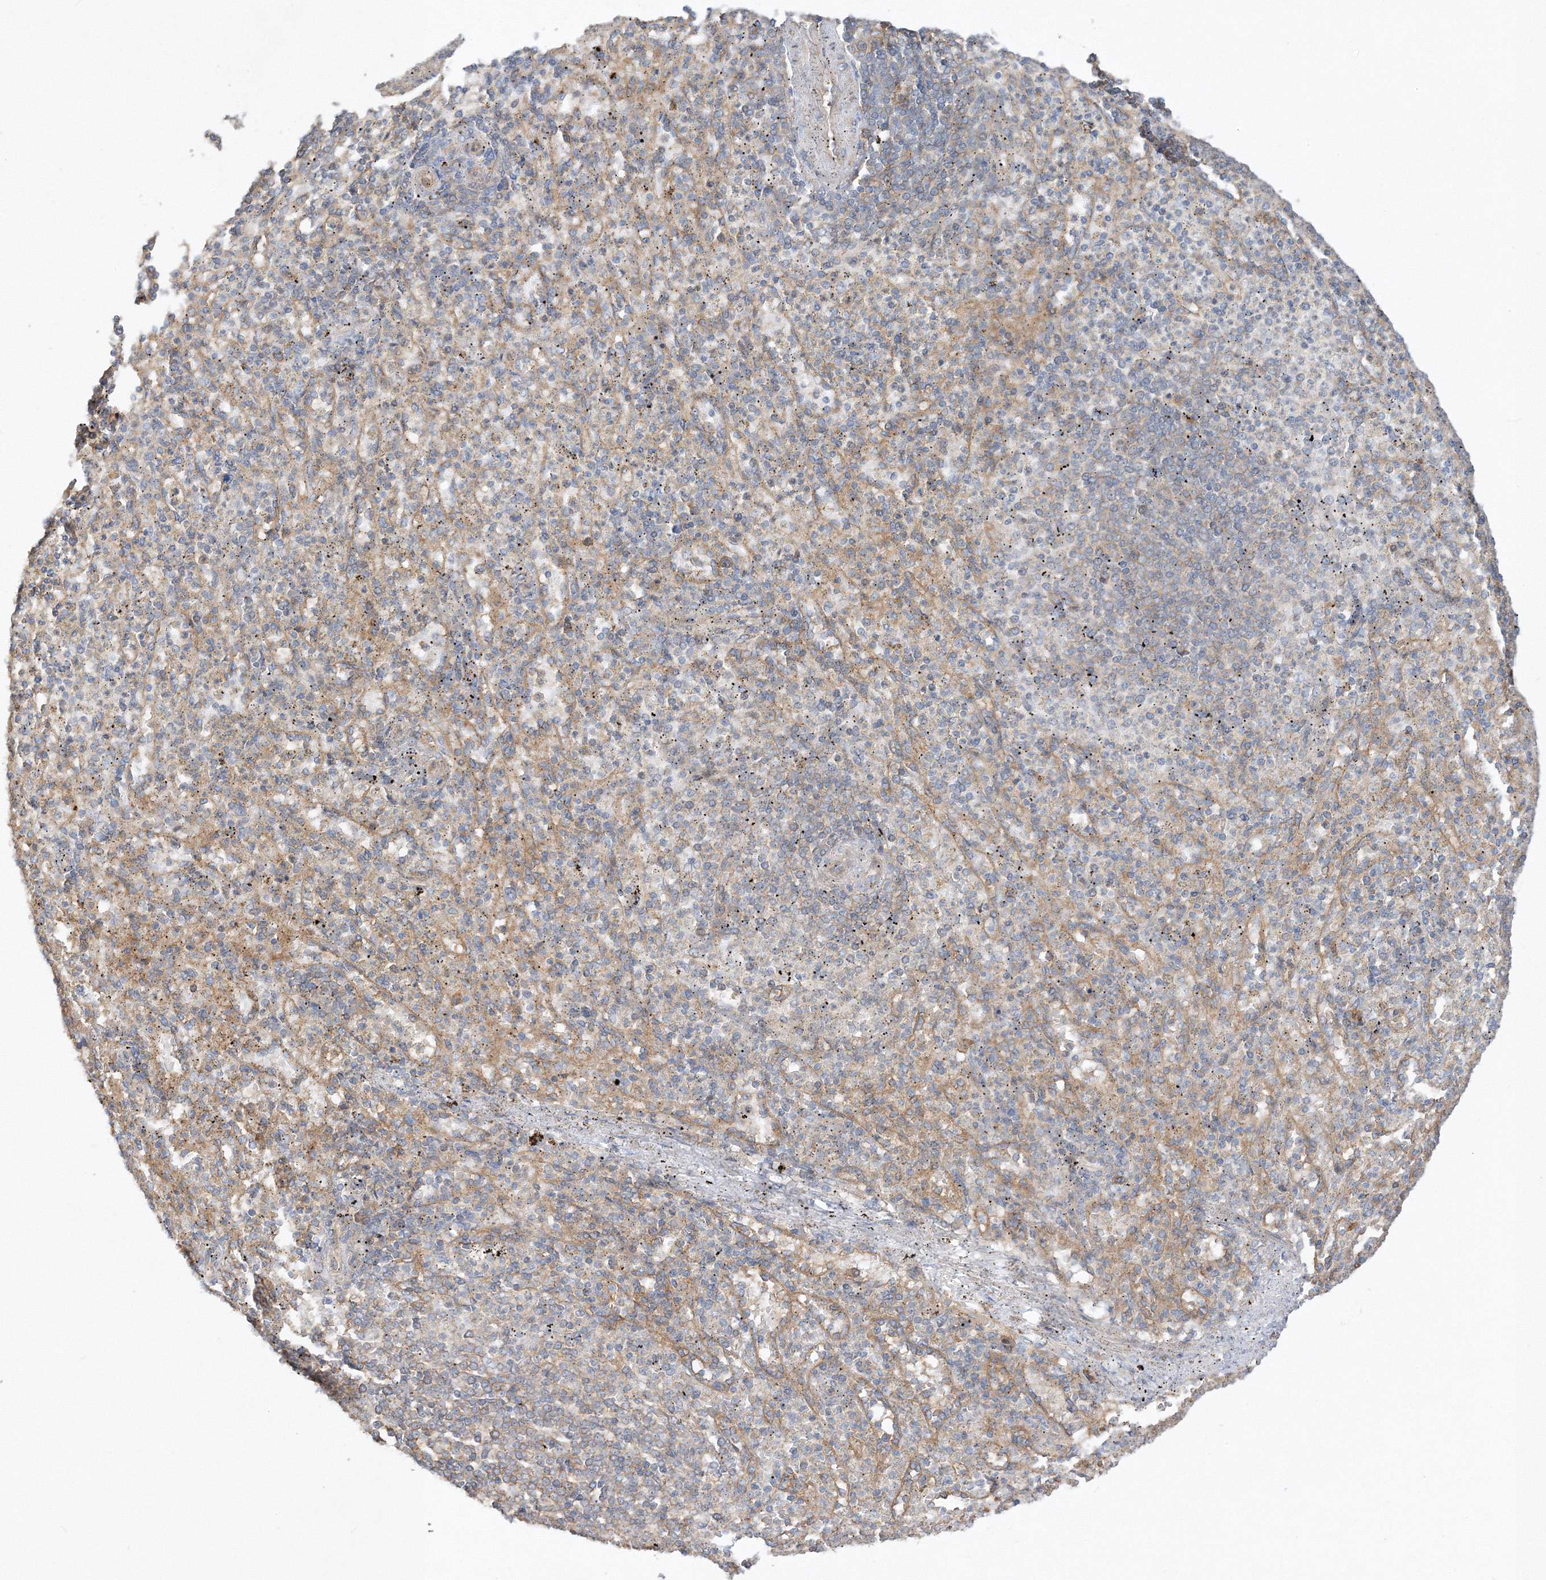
{"staining": {"intensity": "negative", "quantity": "none", "location": "none"}, "tissue": "spleen", "cell_type": "Cells in red pulp", "image_type": "normal", "snomed": [{"axis": "morphology", "description": "Normal tissue, NOS"}, {"axis": "topography", "description": "Spleen"}], "caption": "A high-resolution histopathology image shows immunohistochemistry (IHC) staining of unremarkable spleen, which shows no significant expression in cells in red pulp.", "gene": "ETAA1", "patient": {"sex": "female", "age": 74}}